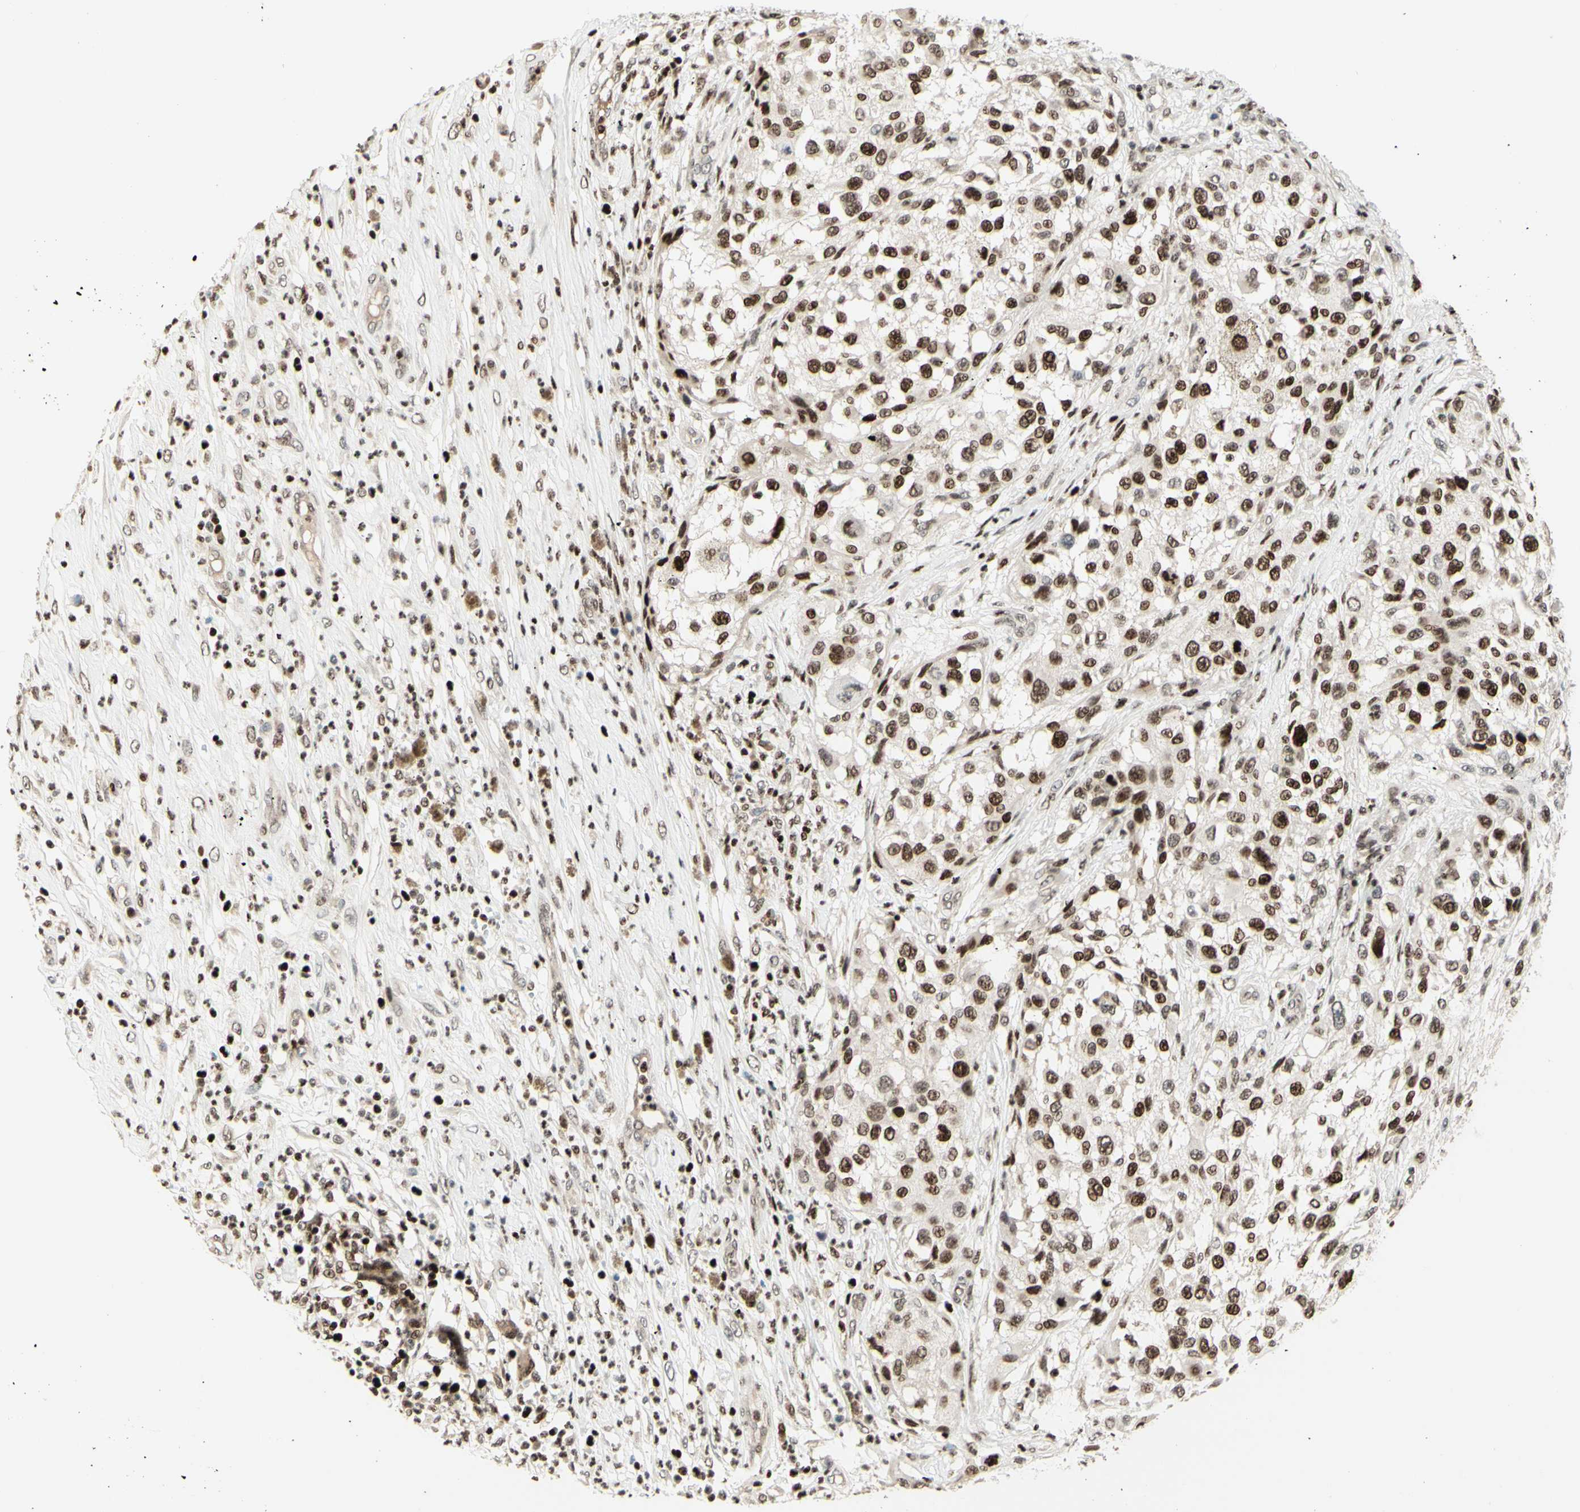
{"staining": {"intensity": "moderate", "quantity": ">75%", "location": "cytoplasmic/membranous,nuclear"}, "tissue": "melanoma", "cell_type": "Tumor cells", "image_type": "cancer", "snomed": [{"axis": "morphology", "description": "Necrosis, NOS"}, {"axis": "morphology", "description": "Malignant melanoma, NOS"}, {"axis": "topography", "description": "Skin"}], "caption": "Immunohistochemical staining of melanoma demonstrates medium levels of moderate cytoplasmic/membranous and nuclear protein staining in approximately >75% of tumor cells. Nuclei are stained in blue.", "gene": "CDKL5", "patient": {"sex": "female", "age": 87}}